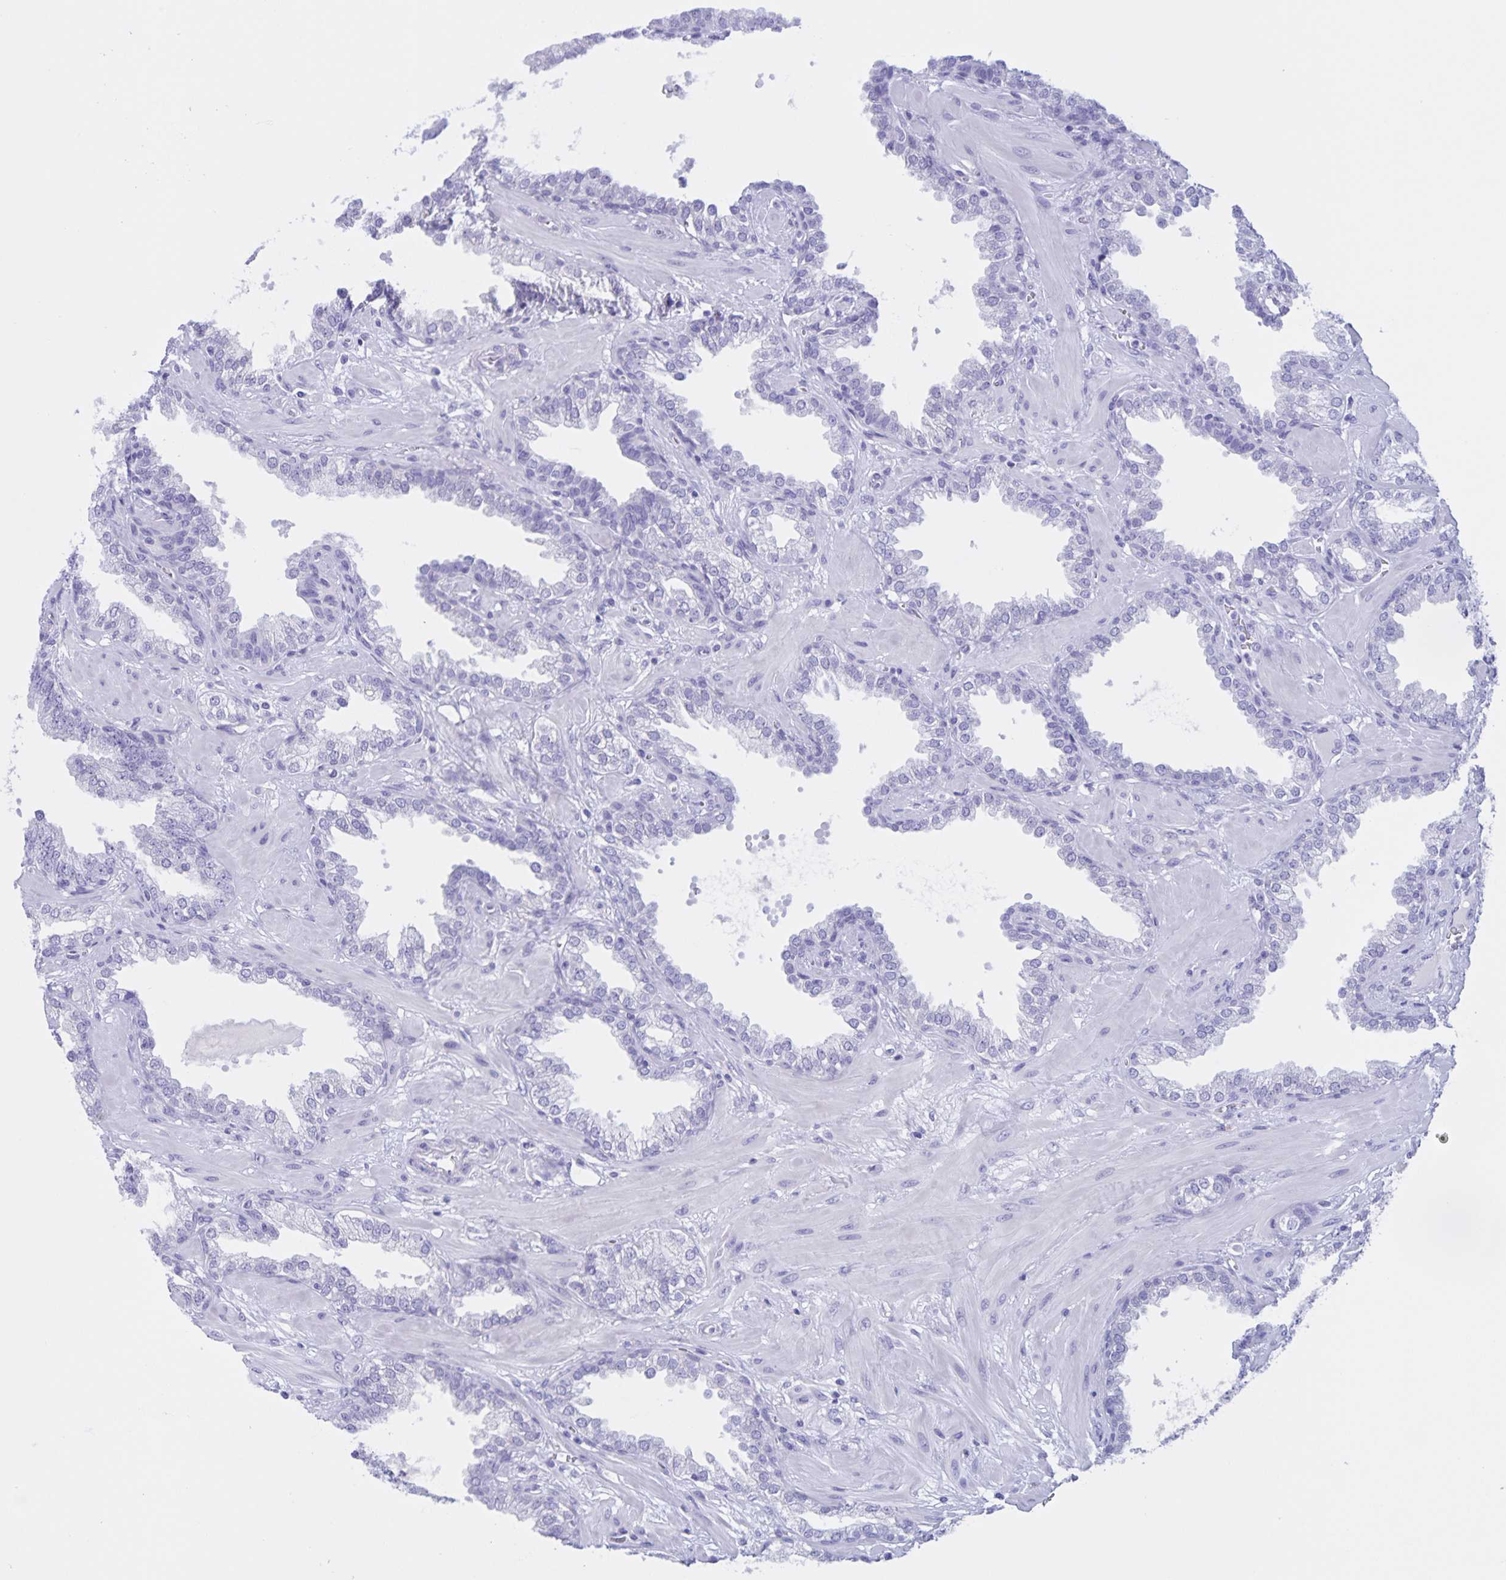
{"staining": {"intensity": "negative", "quantity": "none", "location": "none"}, "tissue": "prostate cancer", "cell_type": "Tumor cells", "image_type": "cancer", "snomed": [{"axis": "morphology", "description": "Adenocarcinoma, High grade"}, {"axis": "topography", "description": "Prostate"}], "caption": "Histopathology image shows no significant protein expression in tumor cells of prostate cancer (adenocarcinoma (high-grade)).", "gene": "TGIF2LX", "patient": {"sex": "male", "age": 60}}